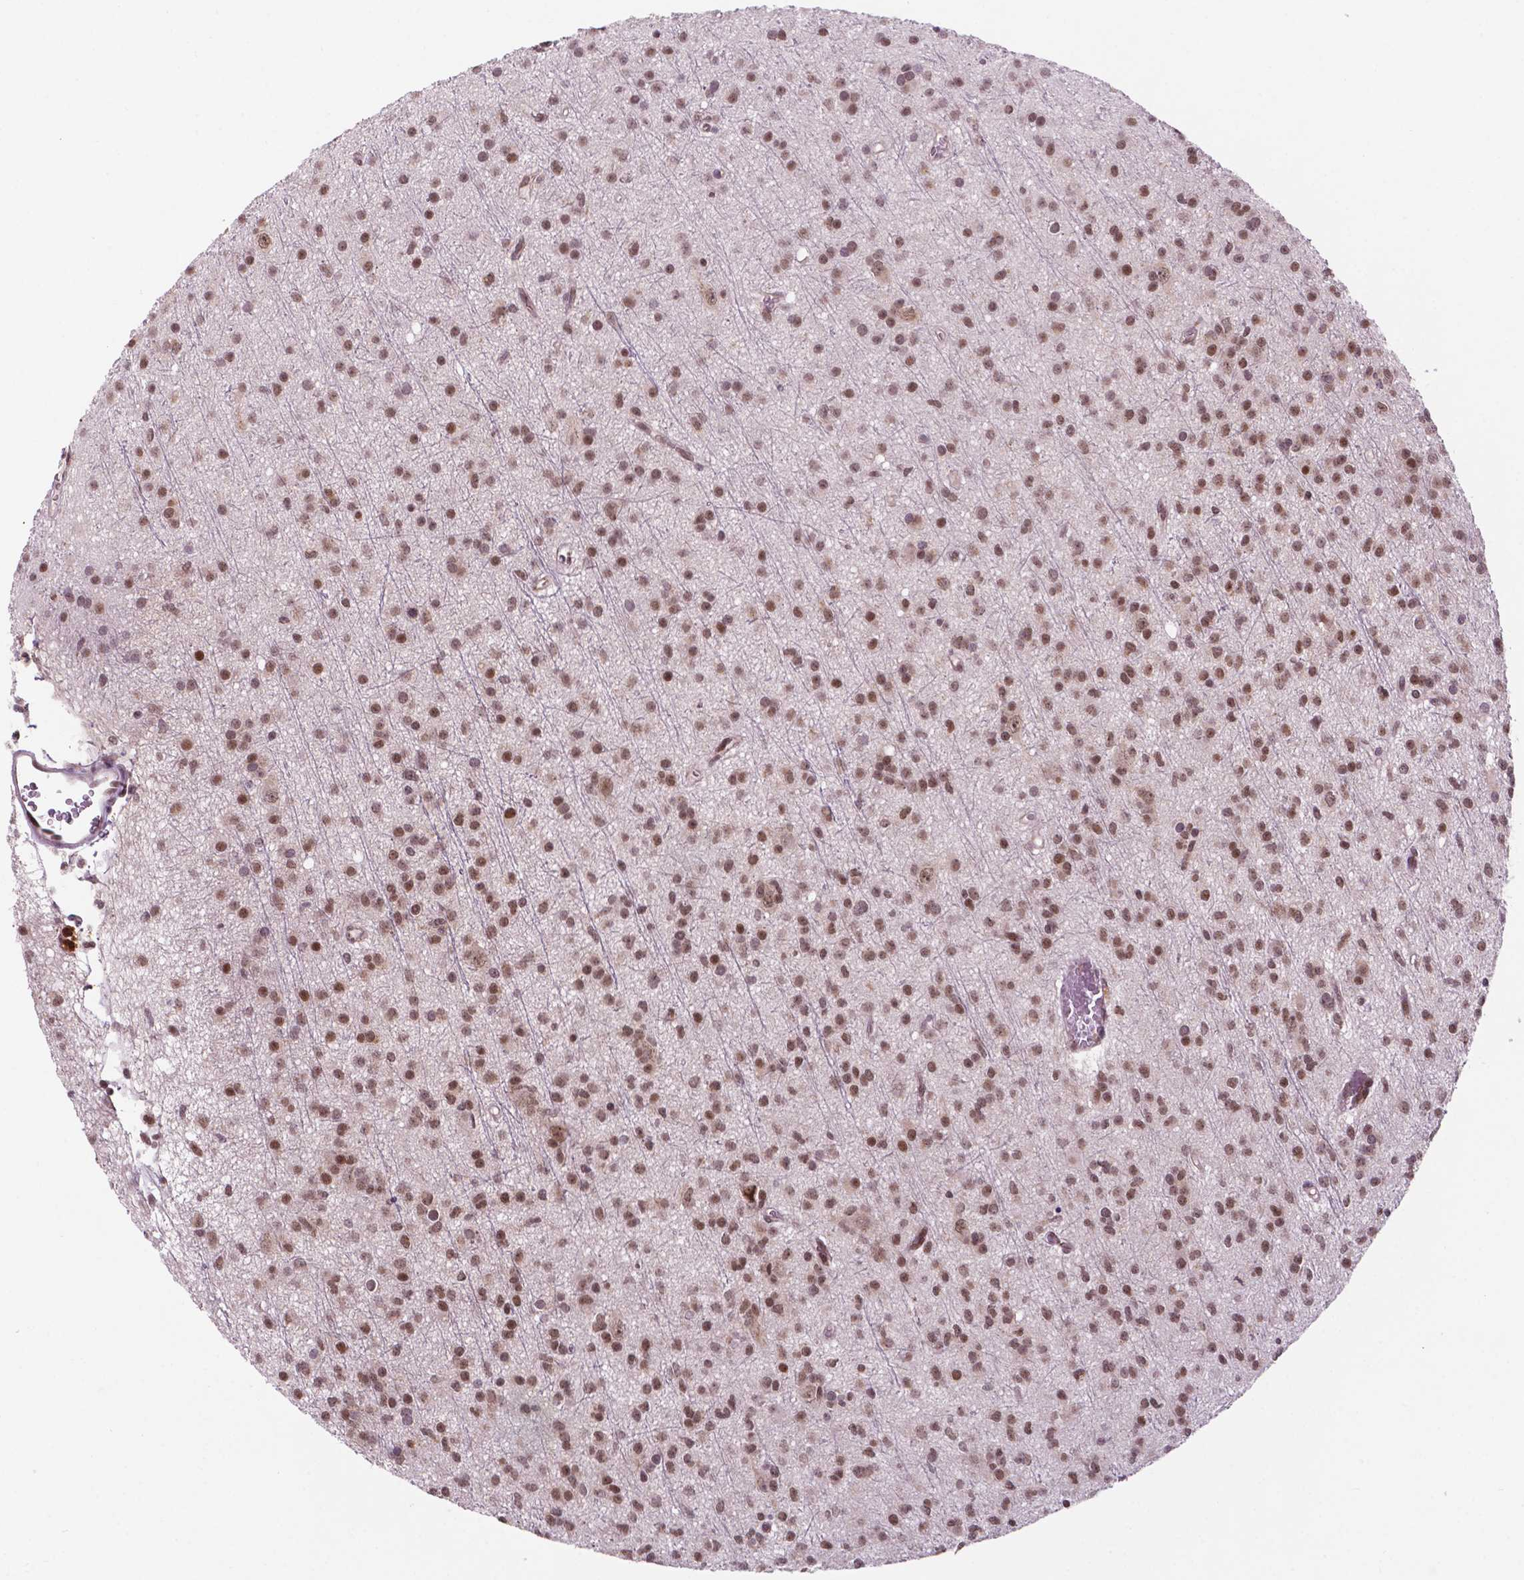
{"staining": {"intensity": "moderate", "quantity": ">75%", "location": "nuclear"}, "tissue": "glioma", "cell_type": "Tumor cells", "image_type": "cancer", "snomed": [{"axis": "morphology", "description": "Glioma, malignant, Low grade"}, {"axis": "topography", "description": "Brain"}], "caption": "Malignant glioma (low-grade) stained for a protein shows moderate nuclear positivity in tumor cells.", "gene": "PER2", "patient": {"sex": "male", "age": 27}}